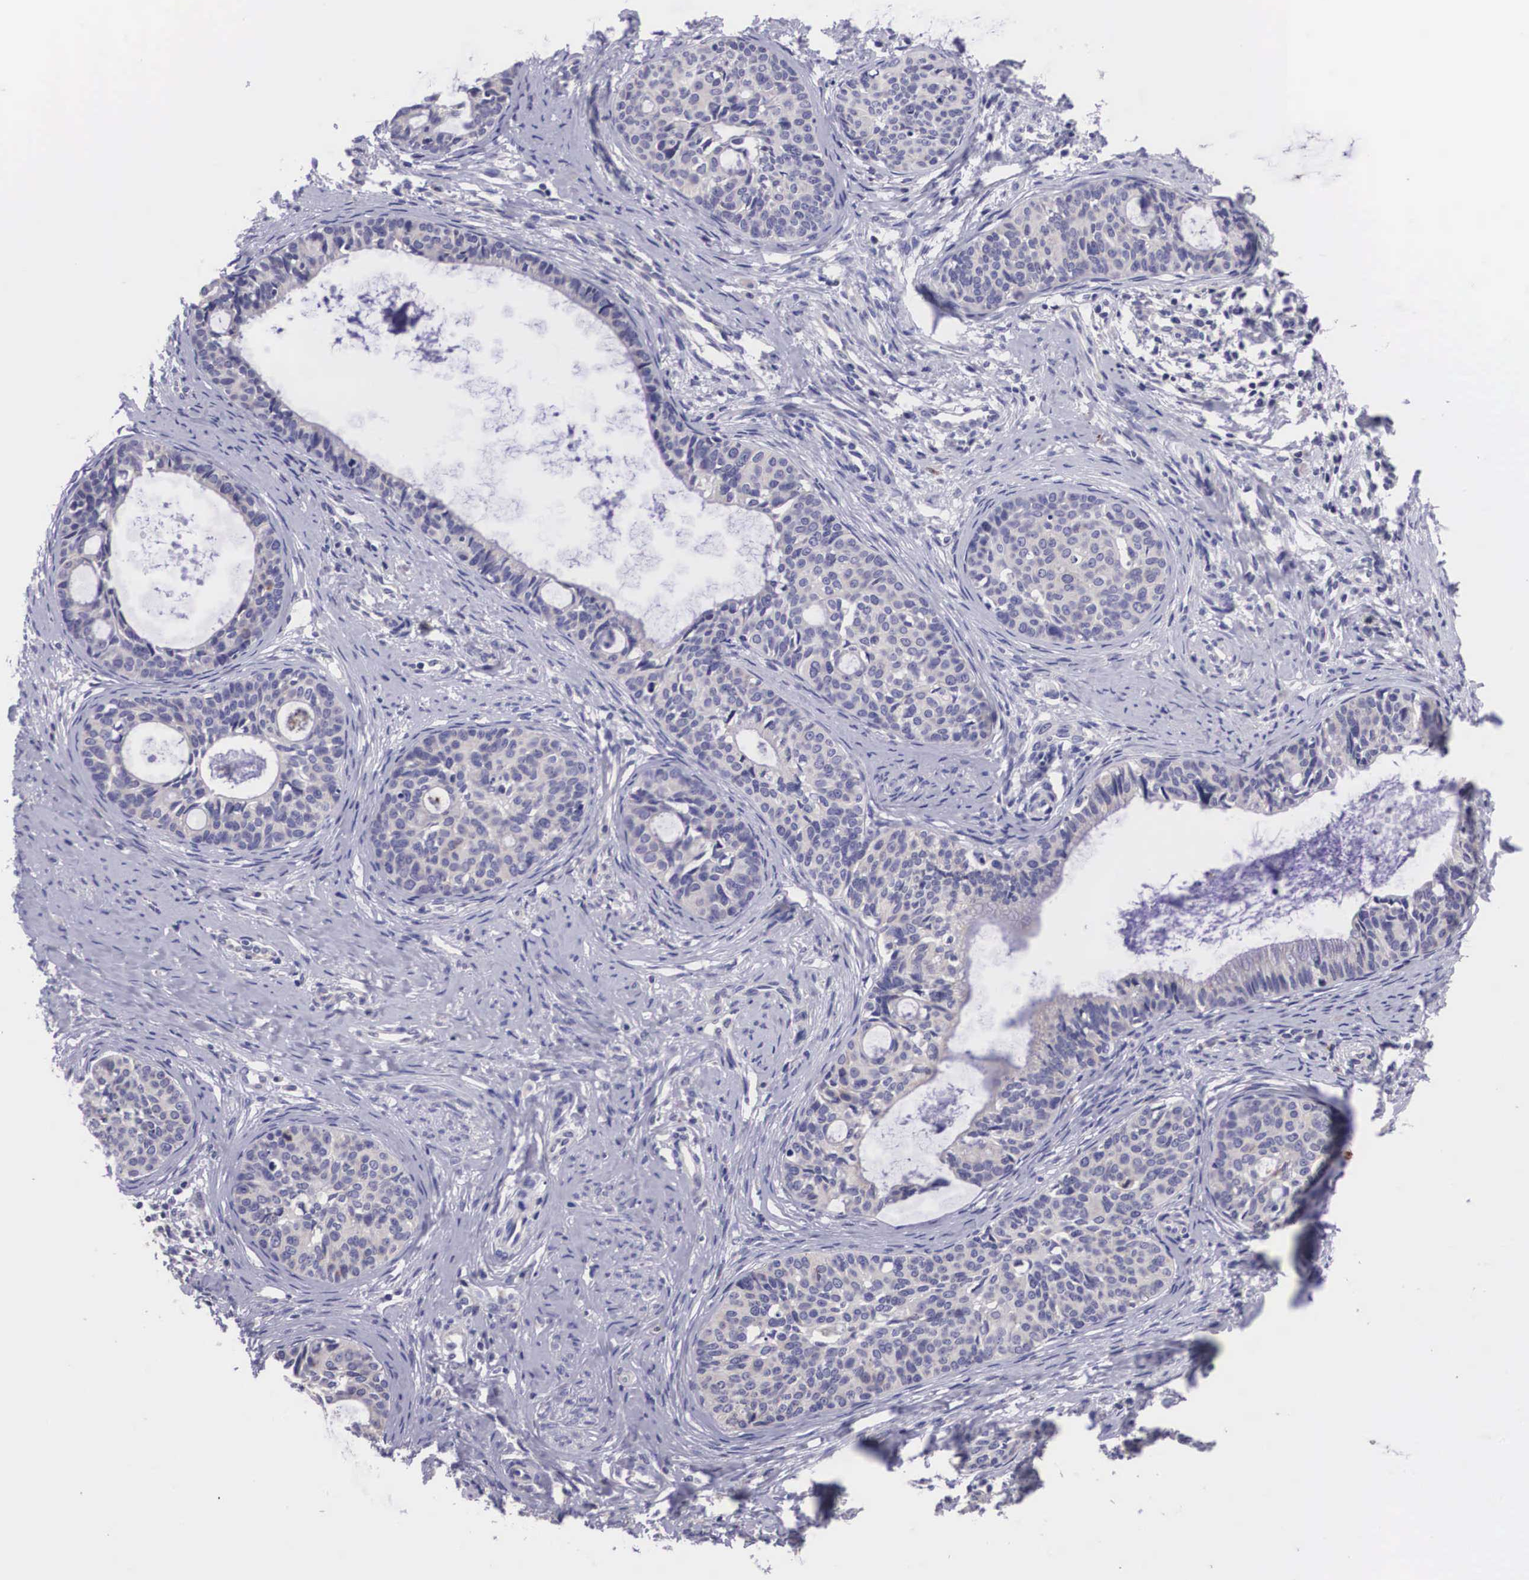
{"staining": {"intensity": "negative", "quantity": "none", "location": "none"}, "tissue": "cervical cancer", "cell_type": "Tumor cells", "image_type": "cancer", "snomed": [{"axis": "morphology", "description": "Squamous cell carcinoma, NOS"}, {"axis": "topography", "description": "Cervix"}], "caption": "The image reveals no significant staining in tumor cells of squamous cell carcinoma (cervical).", "gene": "ARG2", "patient": {"sex": "female", "age": 34}}